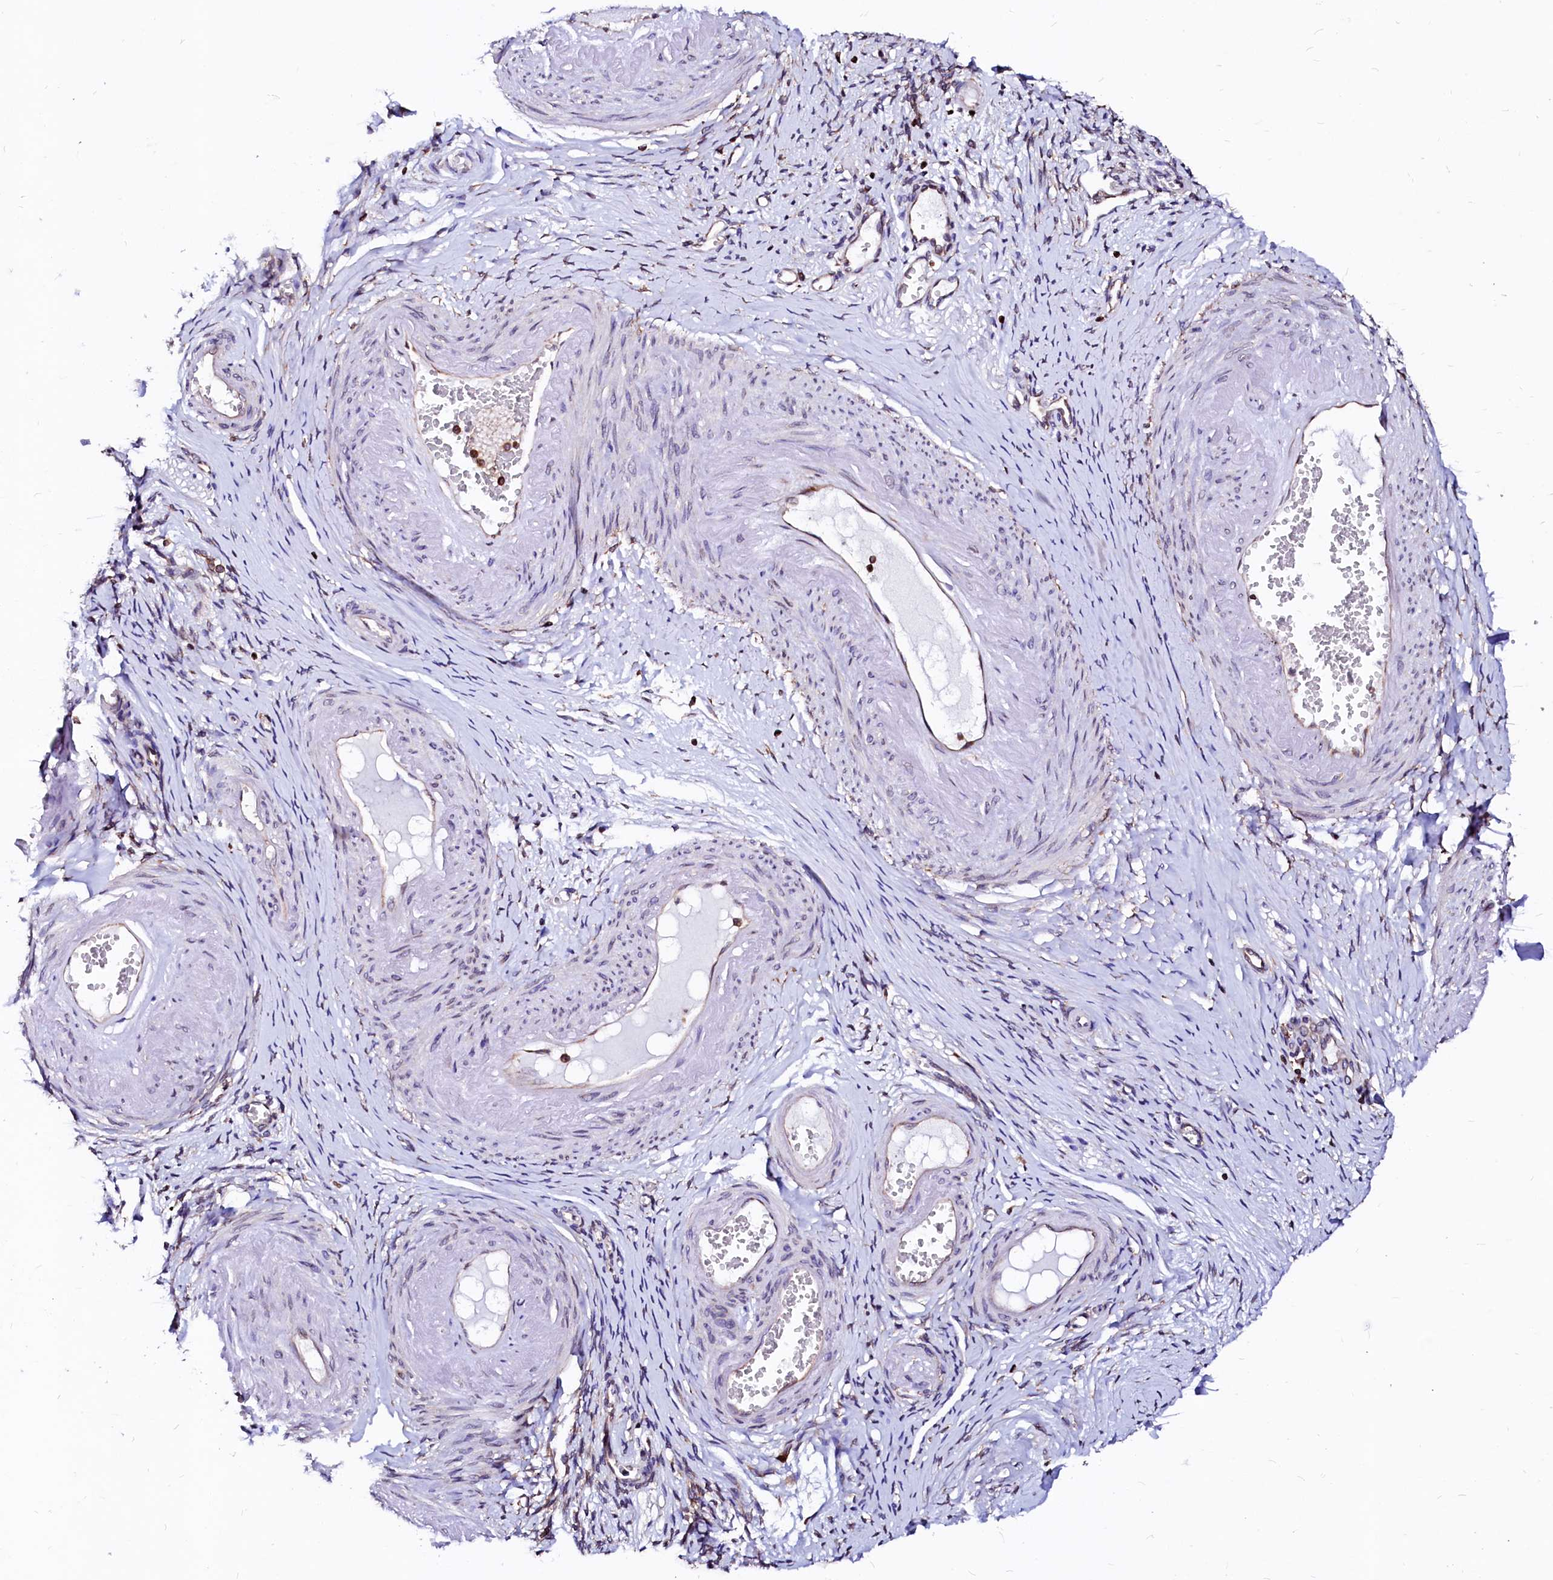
{"staining": {"intensity": "moderate", "quantity": "25%-75%", "location": "cytoplasmic/membranous"}, "tissue": "adipose tissue", "cell_type": "Adipocytes", "image_type": "normal", "snomed": [{"axis": "morphology", "description": "Normal tissue, NOS"}, {"axis": "topography", "description": "Vascular tissue"}, {"axis": "topography", "description": "Fallopian tube"}, {"axis": "topography", "description": "Ovary"}], "caption": "This image shows immunohistochemistry (IHC) staining of unremarkable adipose tissue, with medium moderate cytoplasmic/membranous staining in approximately 25%-75% of adipocytes.", "gene": "DERL1", "patient": {"sex": "female", "age": 67}}